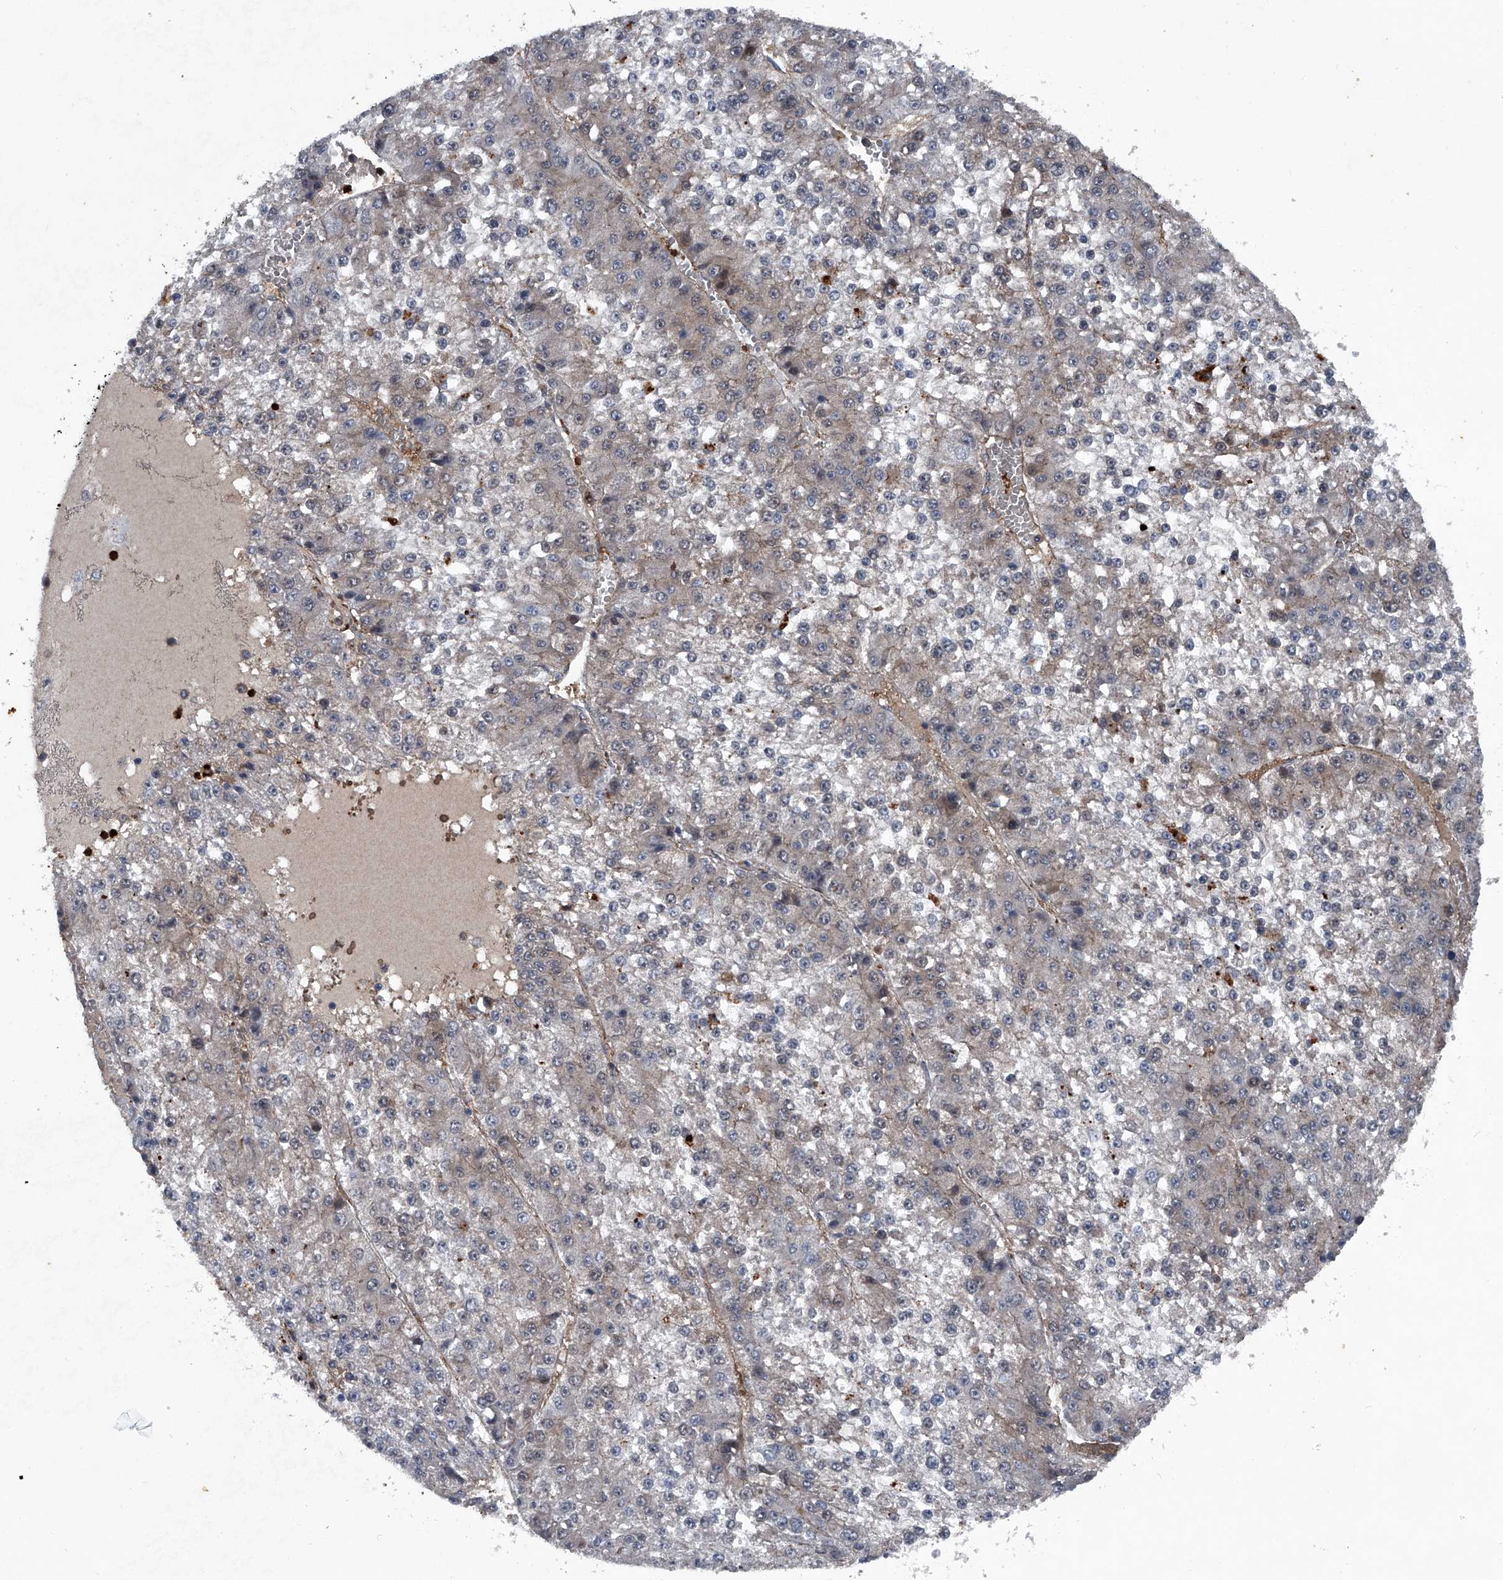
{"staining": {"intensity": "weak", "quantity": "<25%", "location": "cytoplasmic/membranous,nuclear"}, "tissue": "liver cancer", "cell_type": "Tumor cells", "image_type": "cancer", "snomed": [{"axis": "morphology", "description": "Carcinoma, Hepatocellular, NOS"}, {"axis": "topography", "description": "Liver"}], "caption": "Immunohistochemistry (IHC) photomicrograph of neoplastic tissue: human hepatocellular carcinoma (liver) stained with DAB (3,3'-diaminobenzidine) displays no significant protein positivity in tumor cells.", "gene": "MAPKAP1", "patient": {"sex": "female", "age": 73}}